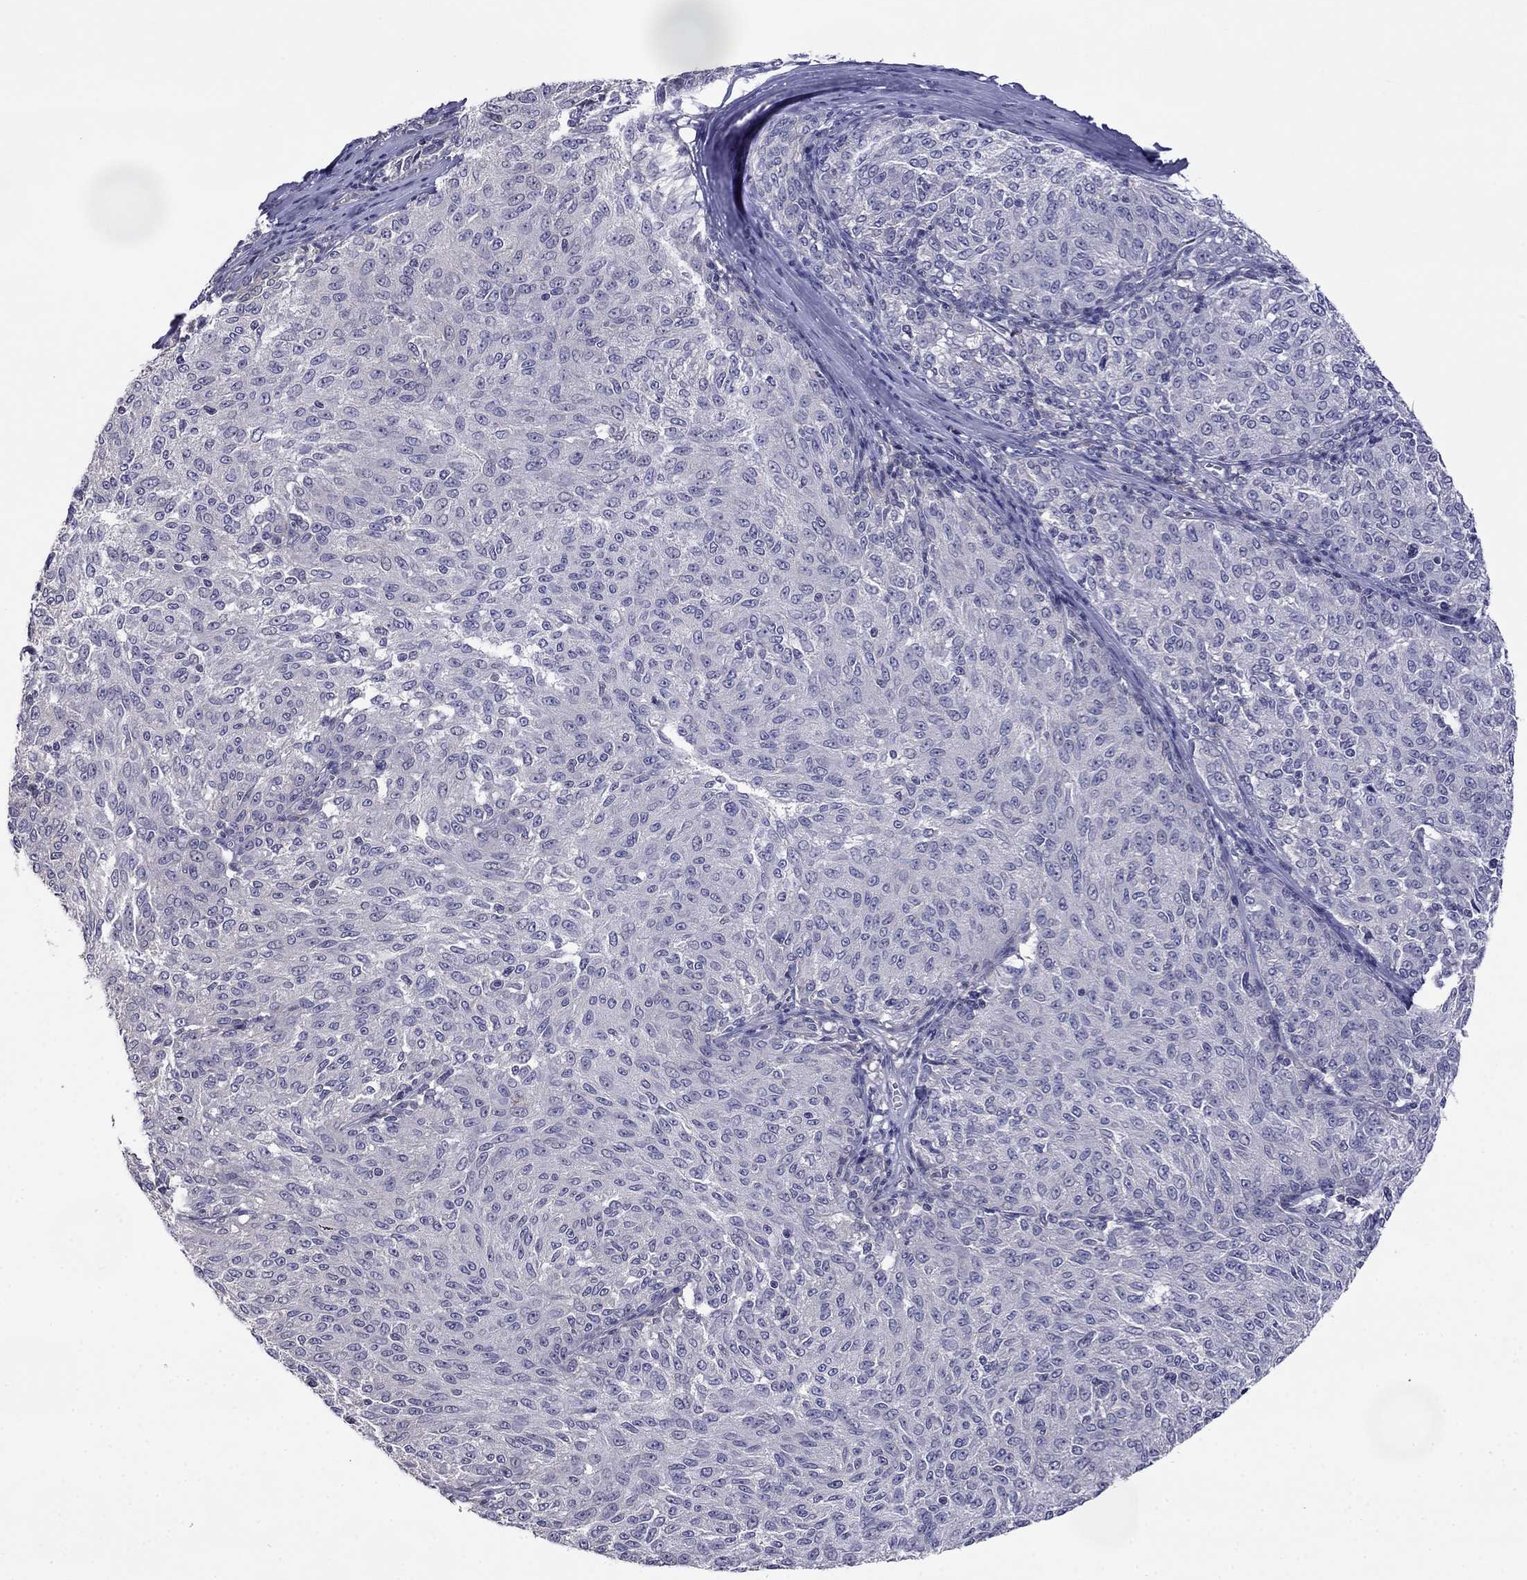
{"staining": {"intensity": "negative", "quantity": "none", "location": "none"}, "tissue": "melanoma", "cell_type": "Tumor cells", "image_type": "cancer", "snomed": [{"axis": "morphology", "description": "Malignant melanoma, NOS"}, {"axis": "topography", "description": "Skin"}], "caption": "This is an immunohistochemistry photomicrograph of human malignant melanoma. There is no positivity in tumor cells.", "gene": "PRR18", "patient": {"sex": "female", "age": 72}}